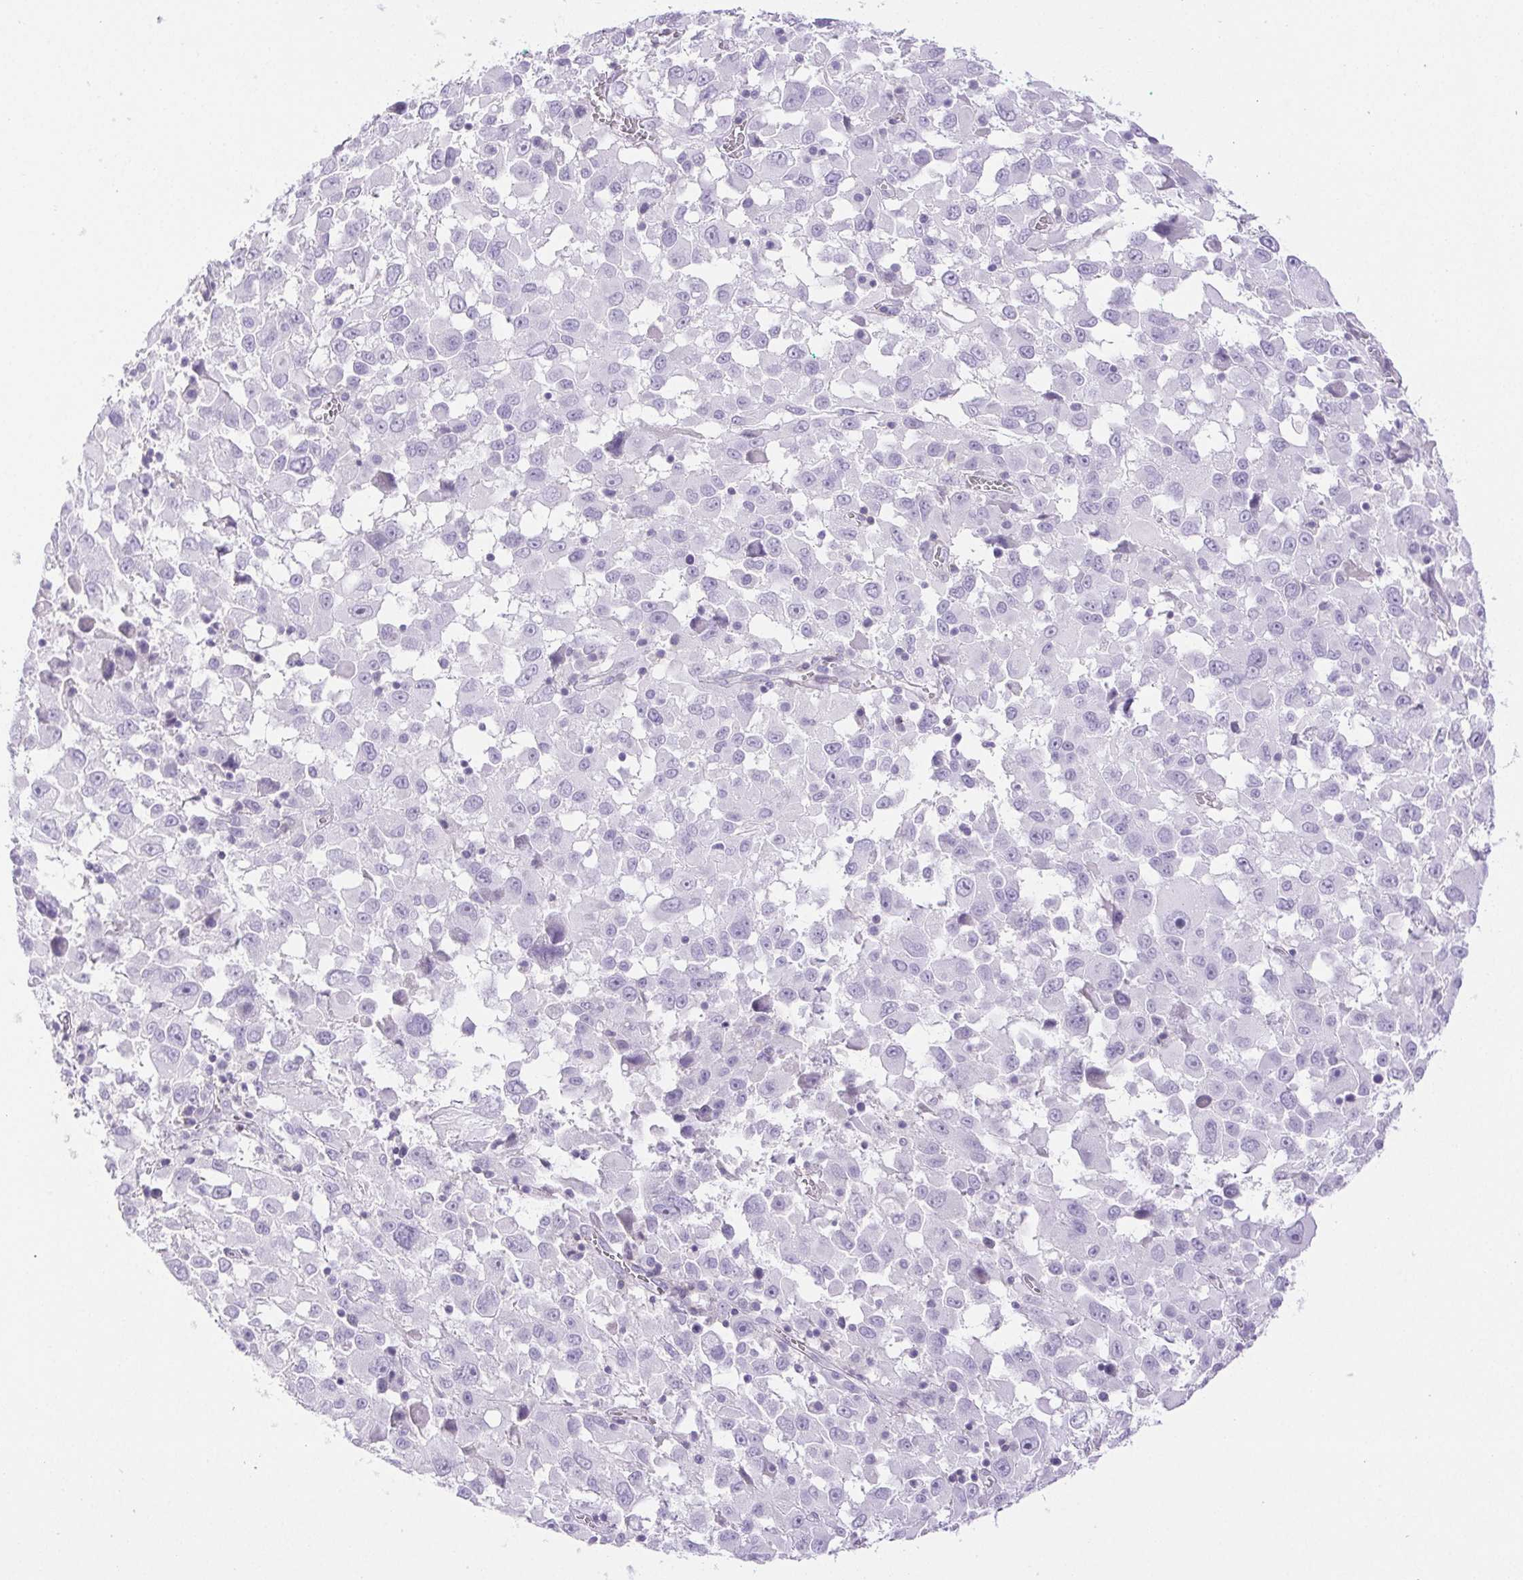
{"staining": {"intensity": "negative", "quantity": "none", "location": "none"}, "tissue": "melanoma", "cell_type": "Tumor cells", "image_type": "cancer", "snomed": [{"axis": "morphology", "description": "Malignant melanoma, Metastatic site"}, {"axis": "topography", "description": "Soft tissue"}], "caption": "Malignant melanoma (metastatic site) was stained to show a protein in brown. There is no significant expression in tumor cells.", "gene": "HLA-G", "patient": {"sex": "male", "age": 50}}